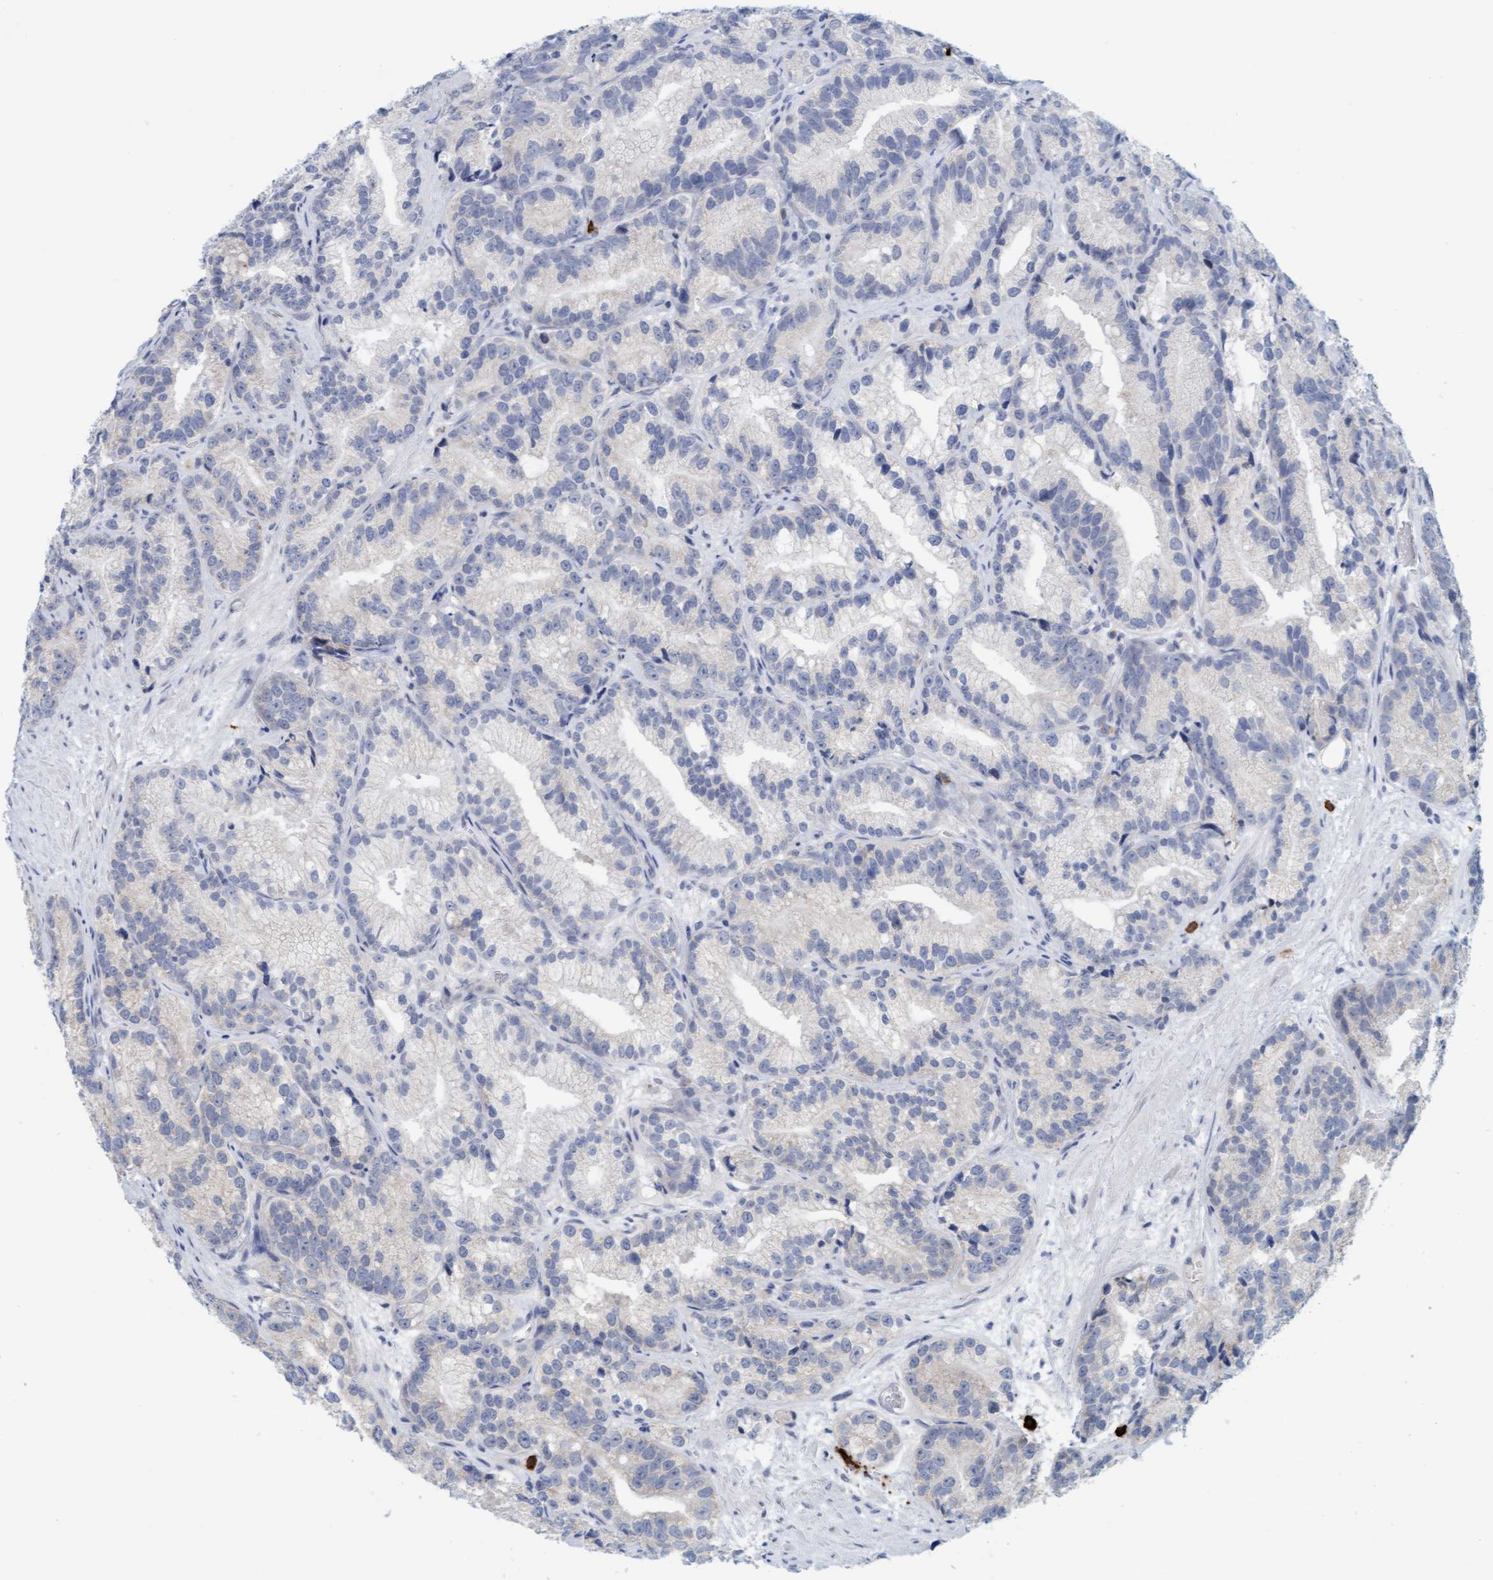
{"staining": {"intensity": "negative", "quantity": "none", "location": "none"}, "tissue": "prostate cancer", "cell_type": "Tumor cells", "image_type": "cancer", "snomed": [{"axis": "morphology", "description": "Adenocarcinoma, Low grade"}, {"axis": "topography", "description": "Prostate"}], "caption": "Tumor cells are negative for brown protein staining in prostate cancer.", "gene": "CPA3", "patient": {"sex": "male", "age": 89}}